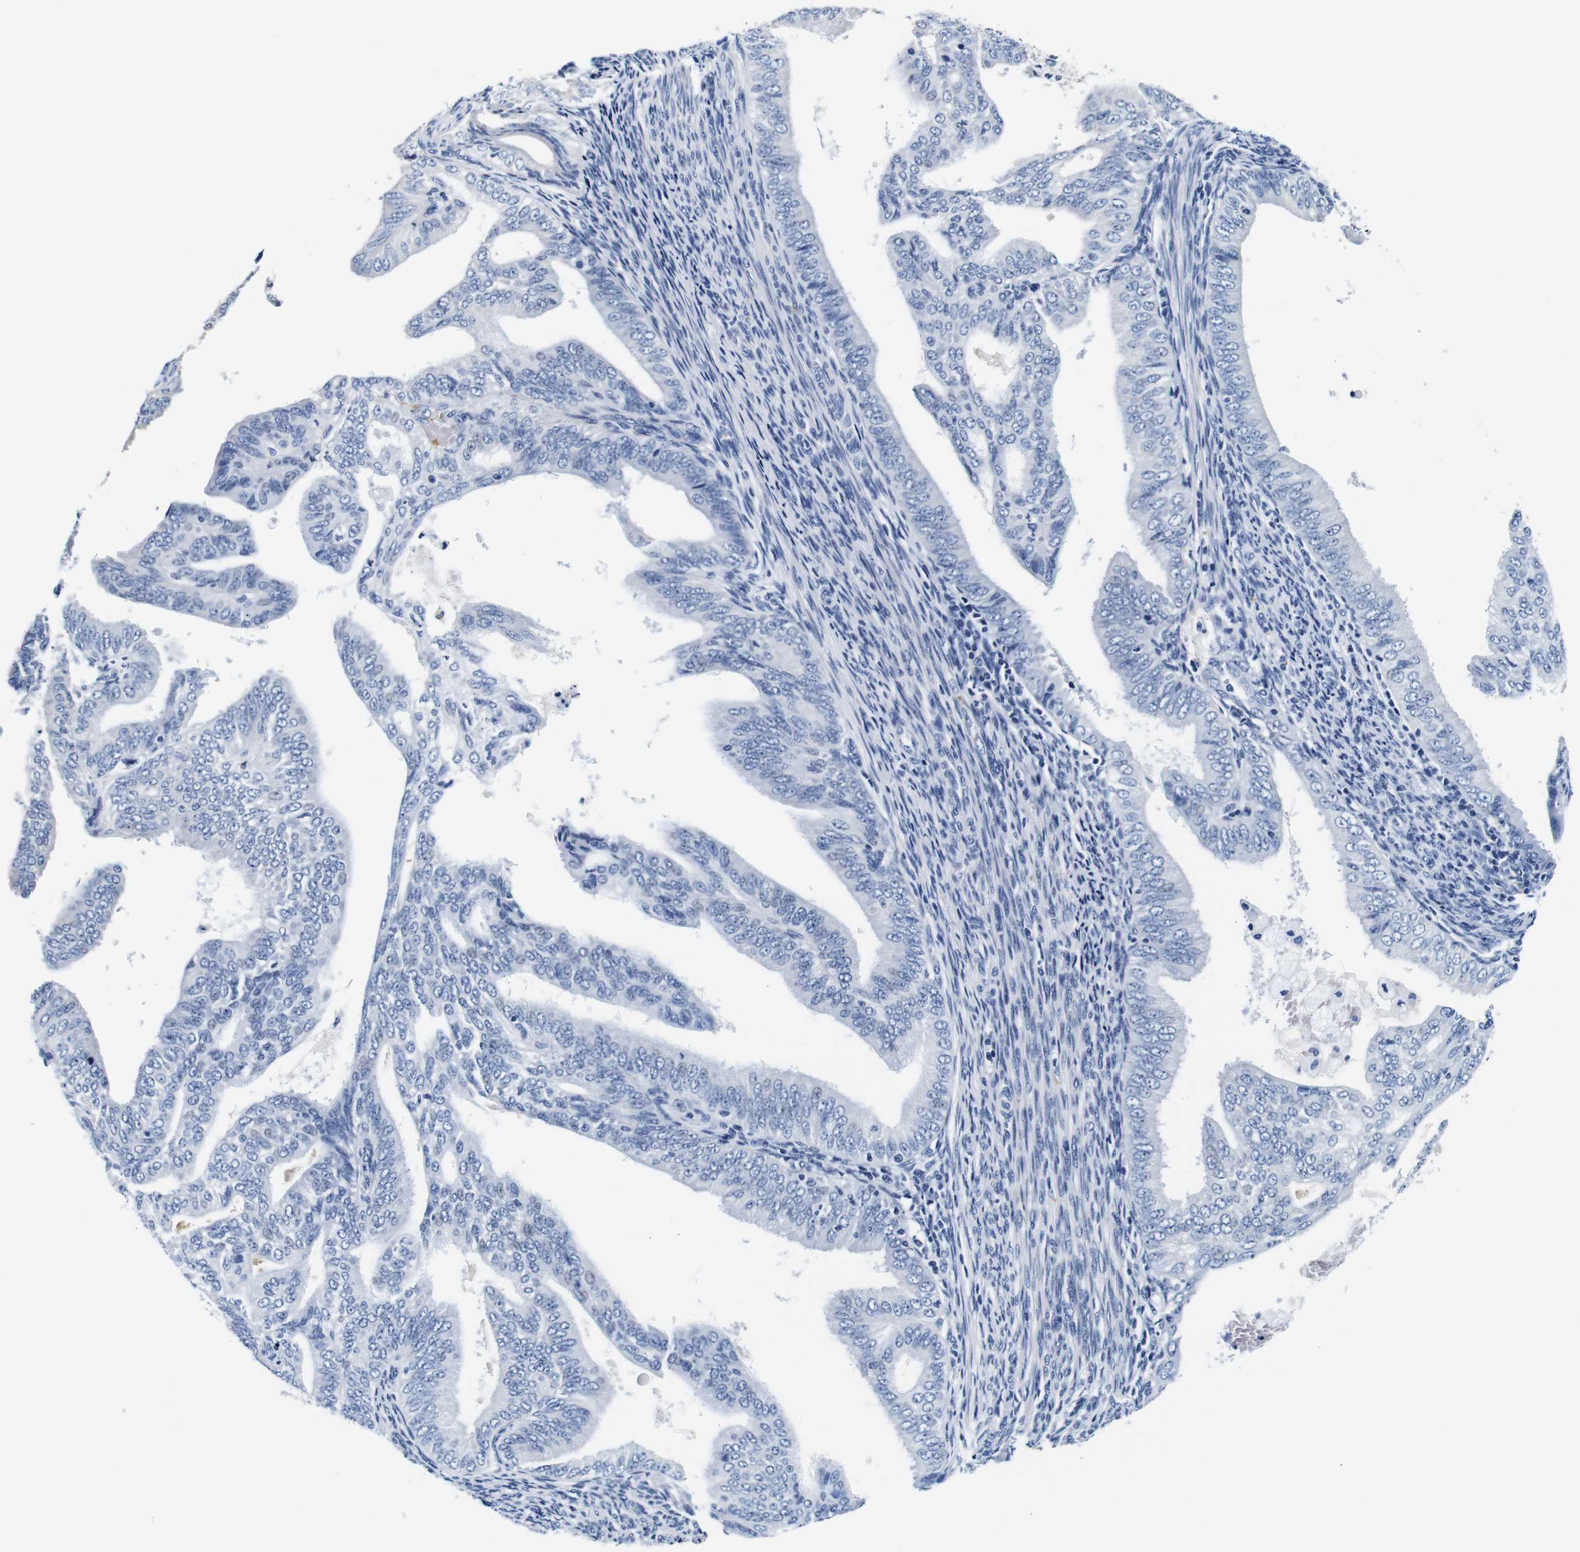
{"staining": {"intensity": "negative", "quantity": "none", "location": "none"}, "tissue": "endometrial cancer", "cell_type": "Tumor cells", "image_type": "cancer", "snomed": [{"axis": "morphology", "description": "Adenocarcinoma, NOS"}, {"axis": "topography", "description": "Endometrium"}], "caption": "Tumor cells are negative for brown protein staining in adenocarcinoma (endometrial).", "gene": "GP1BA", "patient": {"sex": "female", "age": 58}}